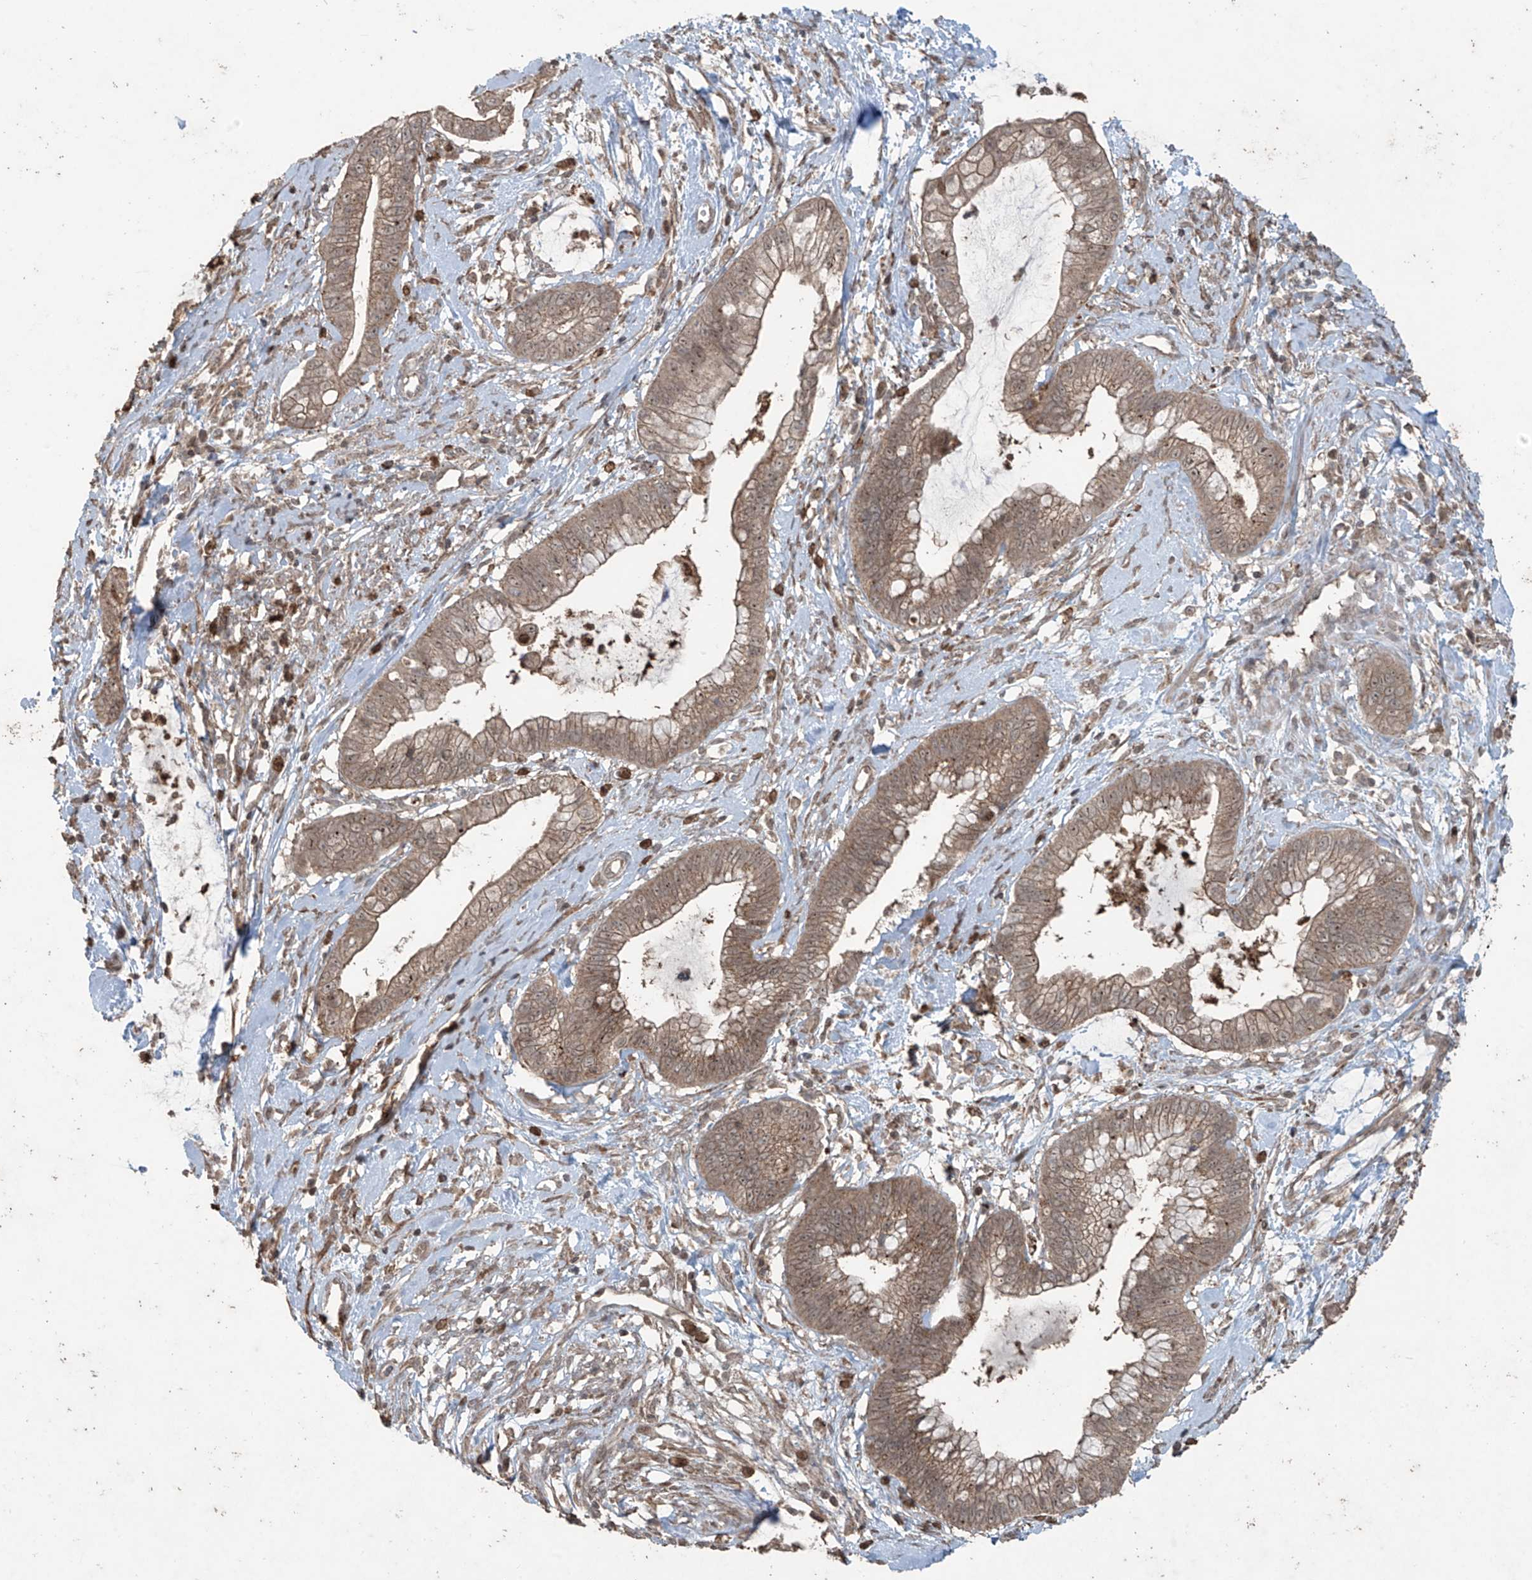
{"staining": {"intensity": "moderate", "quantity": ">75%", "location": "cytoplasmic/membranous"}, "tissue": "cervical cancer", "cell_type": "Tumor cells", "image_type": "cancer", "snomed": [{"axis": "morphology", "description": "Adenocarcinoma, NOS"}, {"axis": "topography", "description": "Cervix"}], "caption": "Immunohistochemistry (IHC) photomicrograph of neoplastic tissue: cervical adenocarcinoma stained using IHC exhibits medium levels of moderate protein expression localized specifically in the cytoplasmic/membranous of tumor cells, appearing as a cytoplasmic/membranous brown color.", "gene": "PGPEP1", "patient": {"sex": "female", "age": 44}}